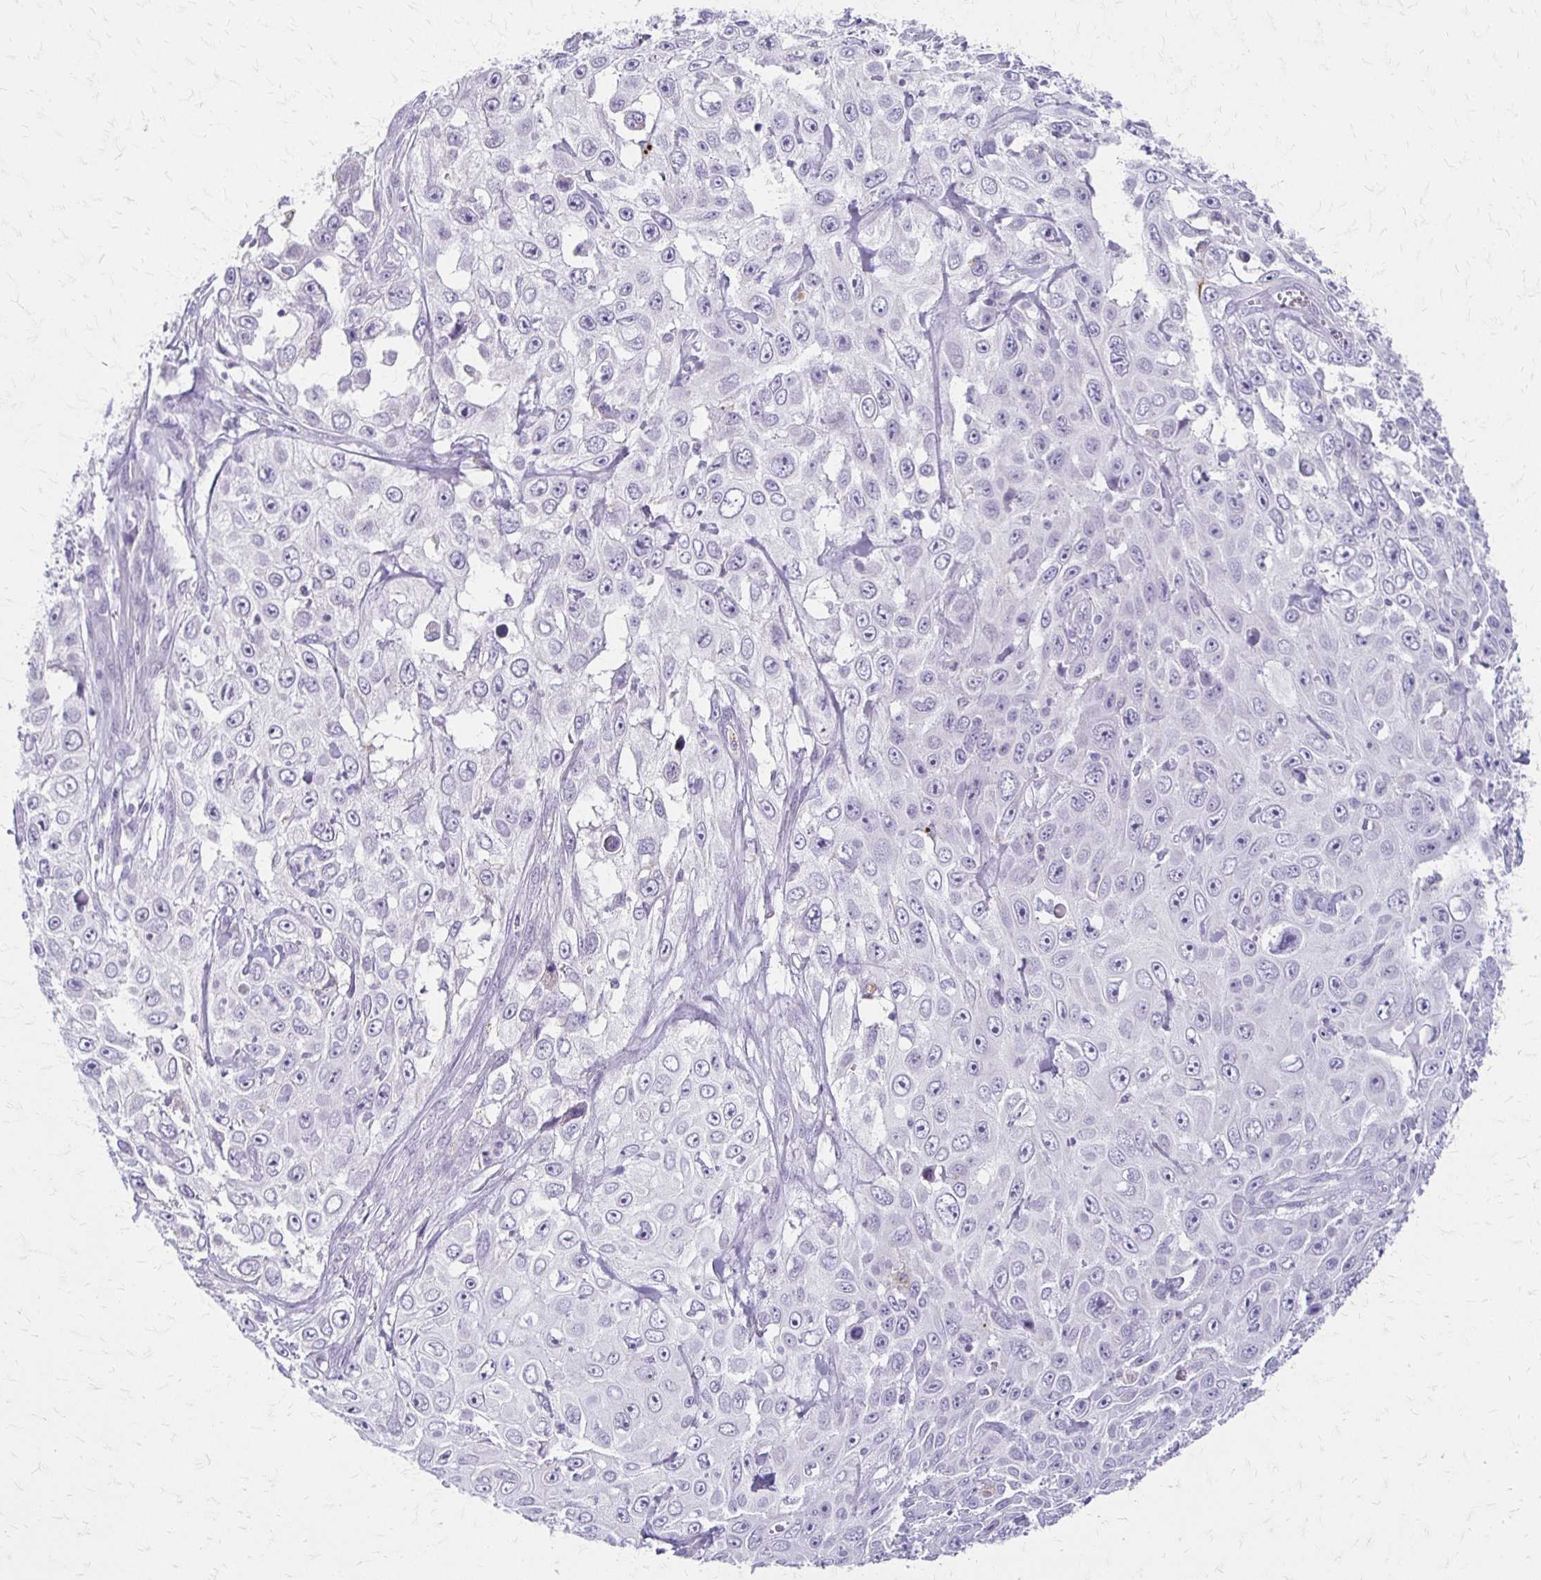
{"staining": {"intensity": "negative", "quantity": "none", "location": "none"}, "tissue": "skin cancer", "cell_type": "Tumor cells", "image_type": "cancer", "snomed": [{"axis": "morphology", "description": "Squamous cell carcinoma, NOS"}, {"axis": "topography", "description": "Skin"}], "caption": "Immunohistochemistry of squamous cell carcinoma (skin) displays no staining in tumor cells. Brightfield microscopy of immunohistochemistry (IHC) stained with DAB (3,3'-diaminobenzidine) (brown) and hematoxylin (blue), captured at high magnification.", "gene": "ACP5", "patient": {"sex": "male", "age": 82}}